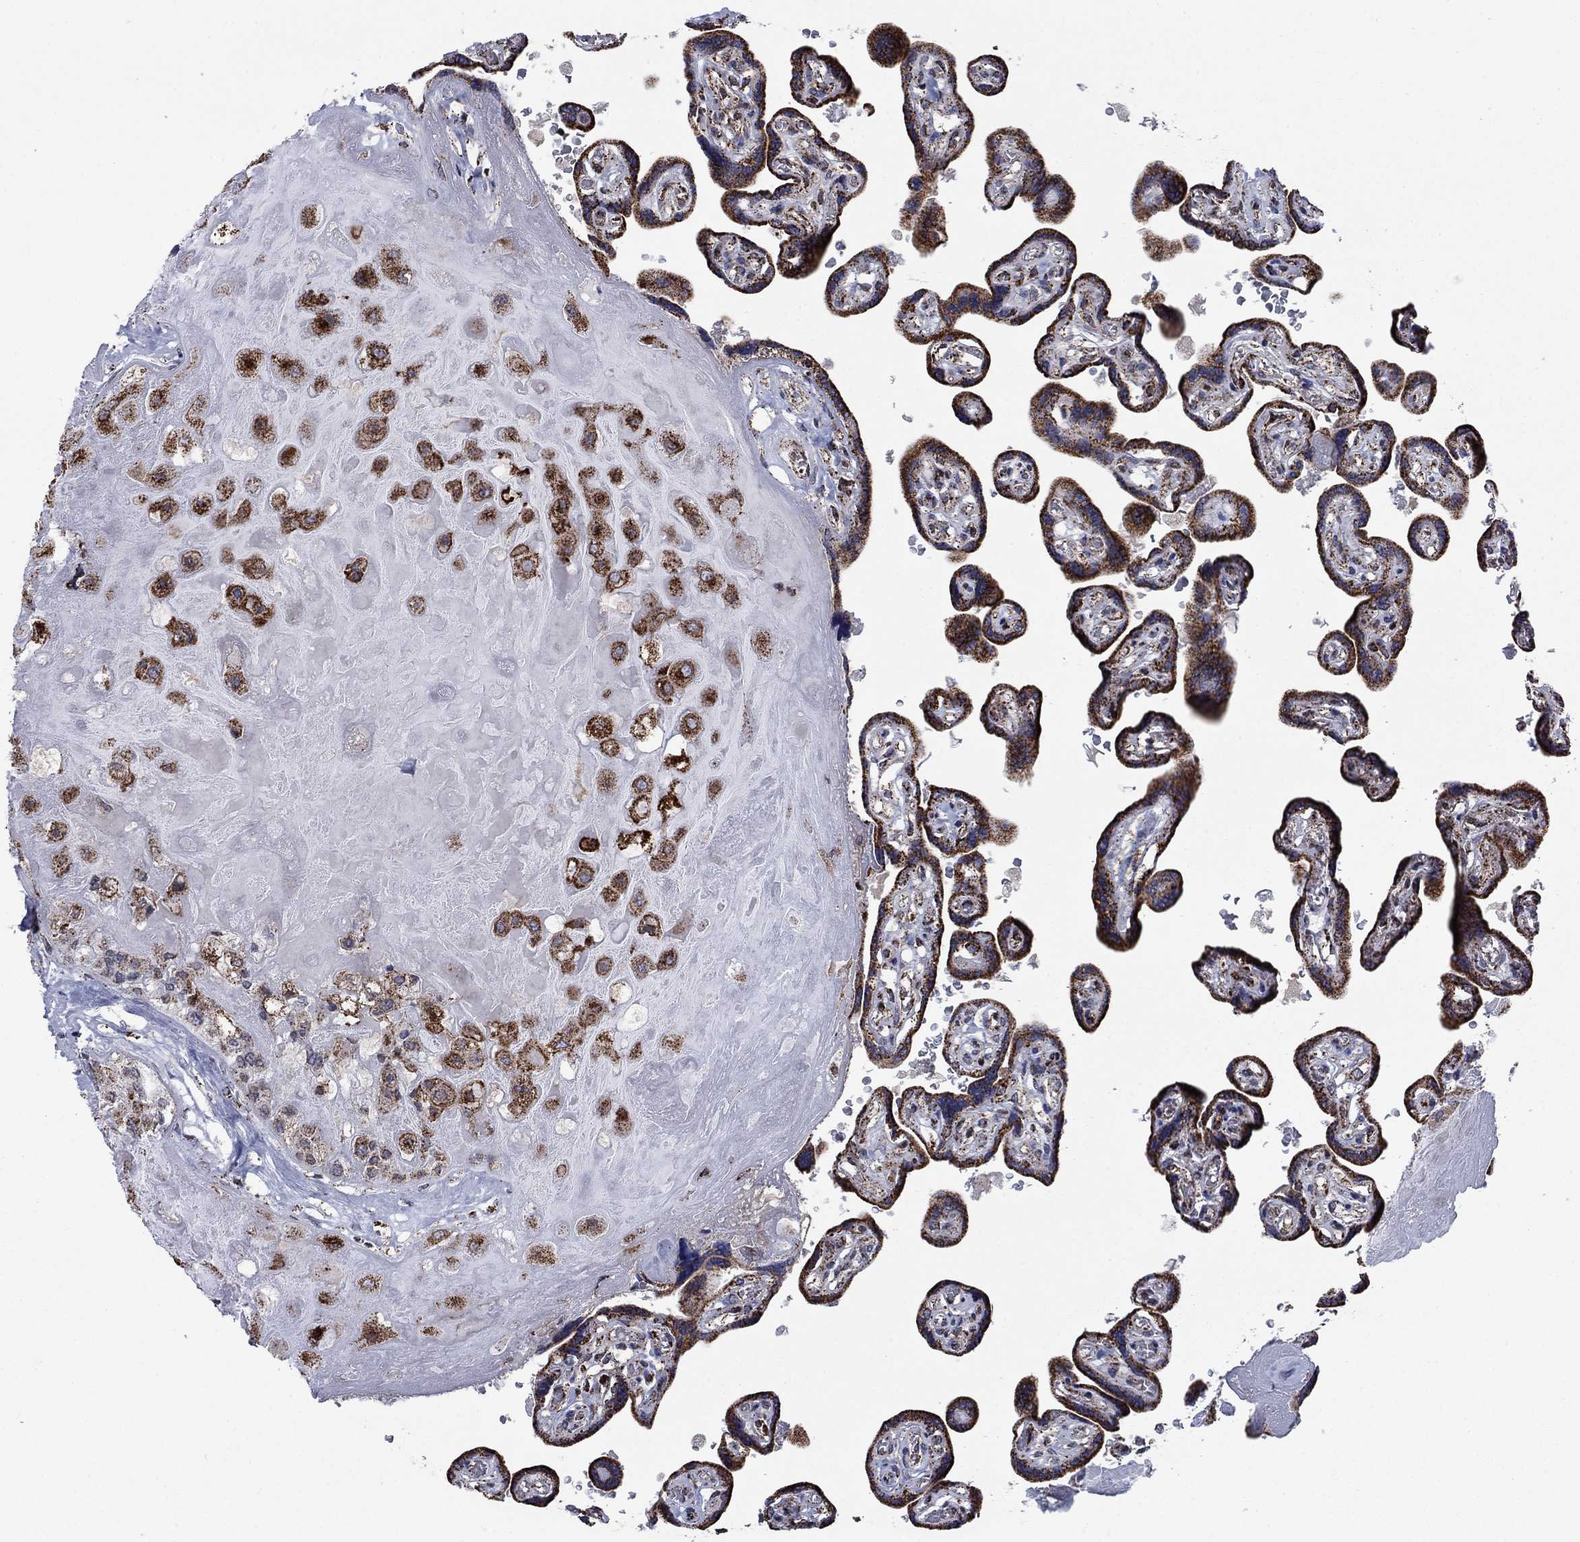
{"staining": {"intensity": "strong", "quantity": "<25%", "location": "cytoplasmic/membranous"}, "tissue": "placenta", "cell_type": "Decidual cells", "image_type": "normal", "snomed": [{"axis": "morphology", "description": "Normal tissue, NOS"}, {"axis": "topography", "description": "Placenta"}], "caption": "DAB (3,3'-diaminobenzidine) immunohistochemical staining of unremarkable placenta shows strong cytoplasmic/membranous protein expression in about <25% of decidual cells. The staining was performed using DAB, with brown indicating positive protein expression. Nuclei are stained blue with hematoxylin.", "gene": "MOAP1", "patient": {"sex": "female", "age": 32}}